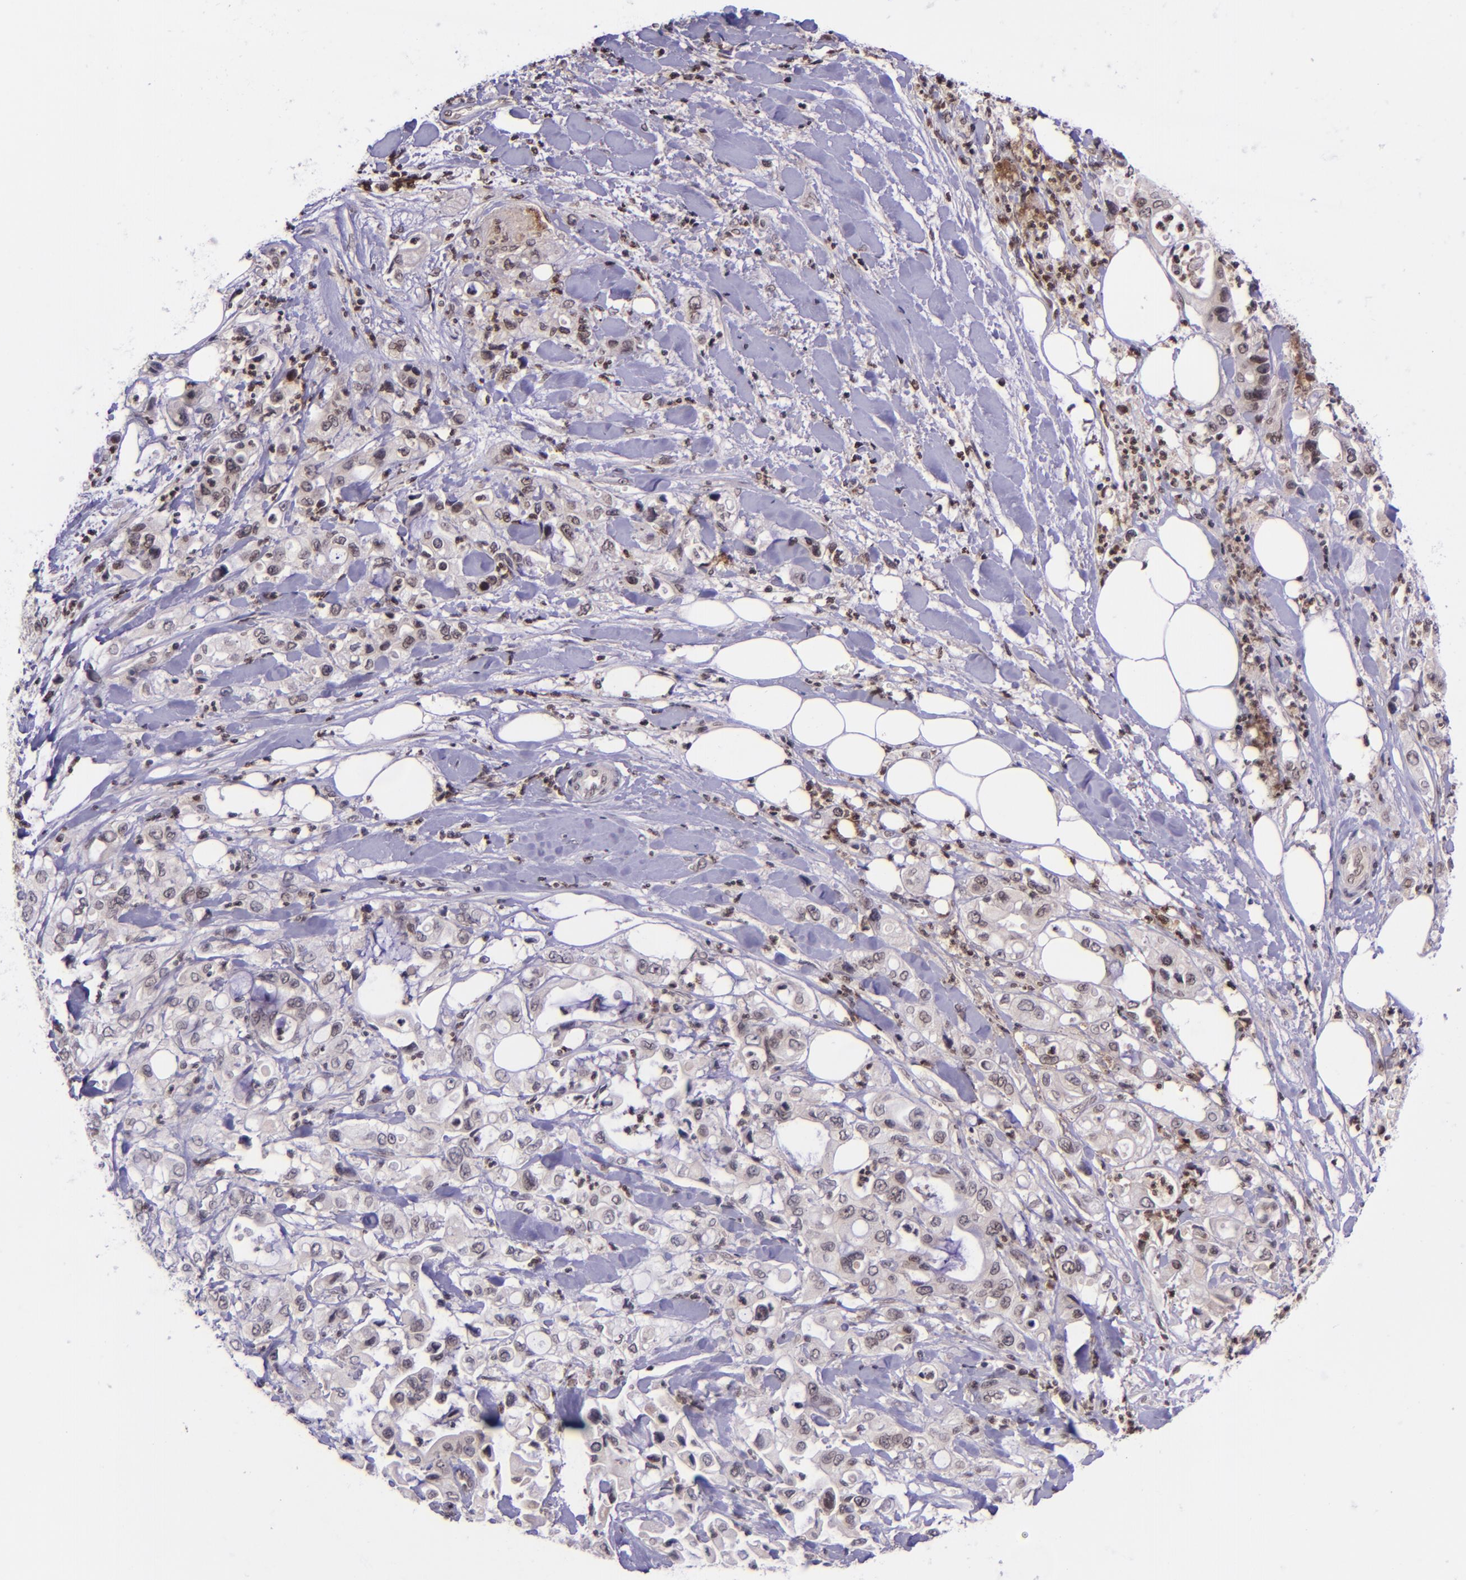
{"staining": {"intensity": "negative", "quantity": "none", "location": "none"}, "tissue": "pancreatic cancer", "cell_type": "Tumor cells", "image_type": "cancer", "snomed": [{"axis": "morphology", "description": "Adenocarcinoma, NOS"}, {"axis": "topography", "description": "Pancreas"}], "caption": "There is no significant staining in tumor cells of adenocarcinoma (pancreatic).", "gene": "SELL", "patient": {"sex": "male", "age": 70}}